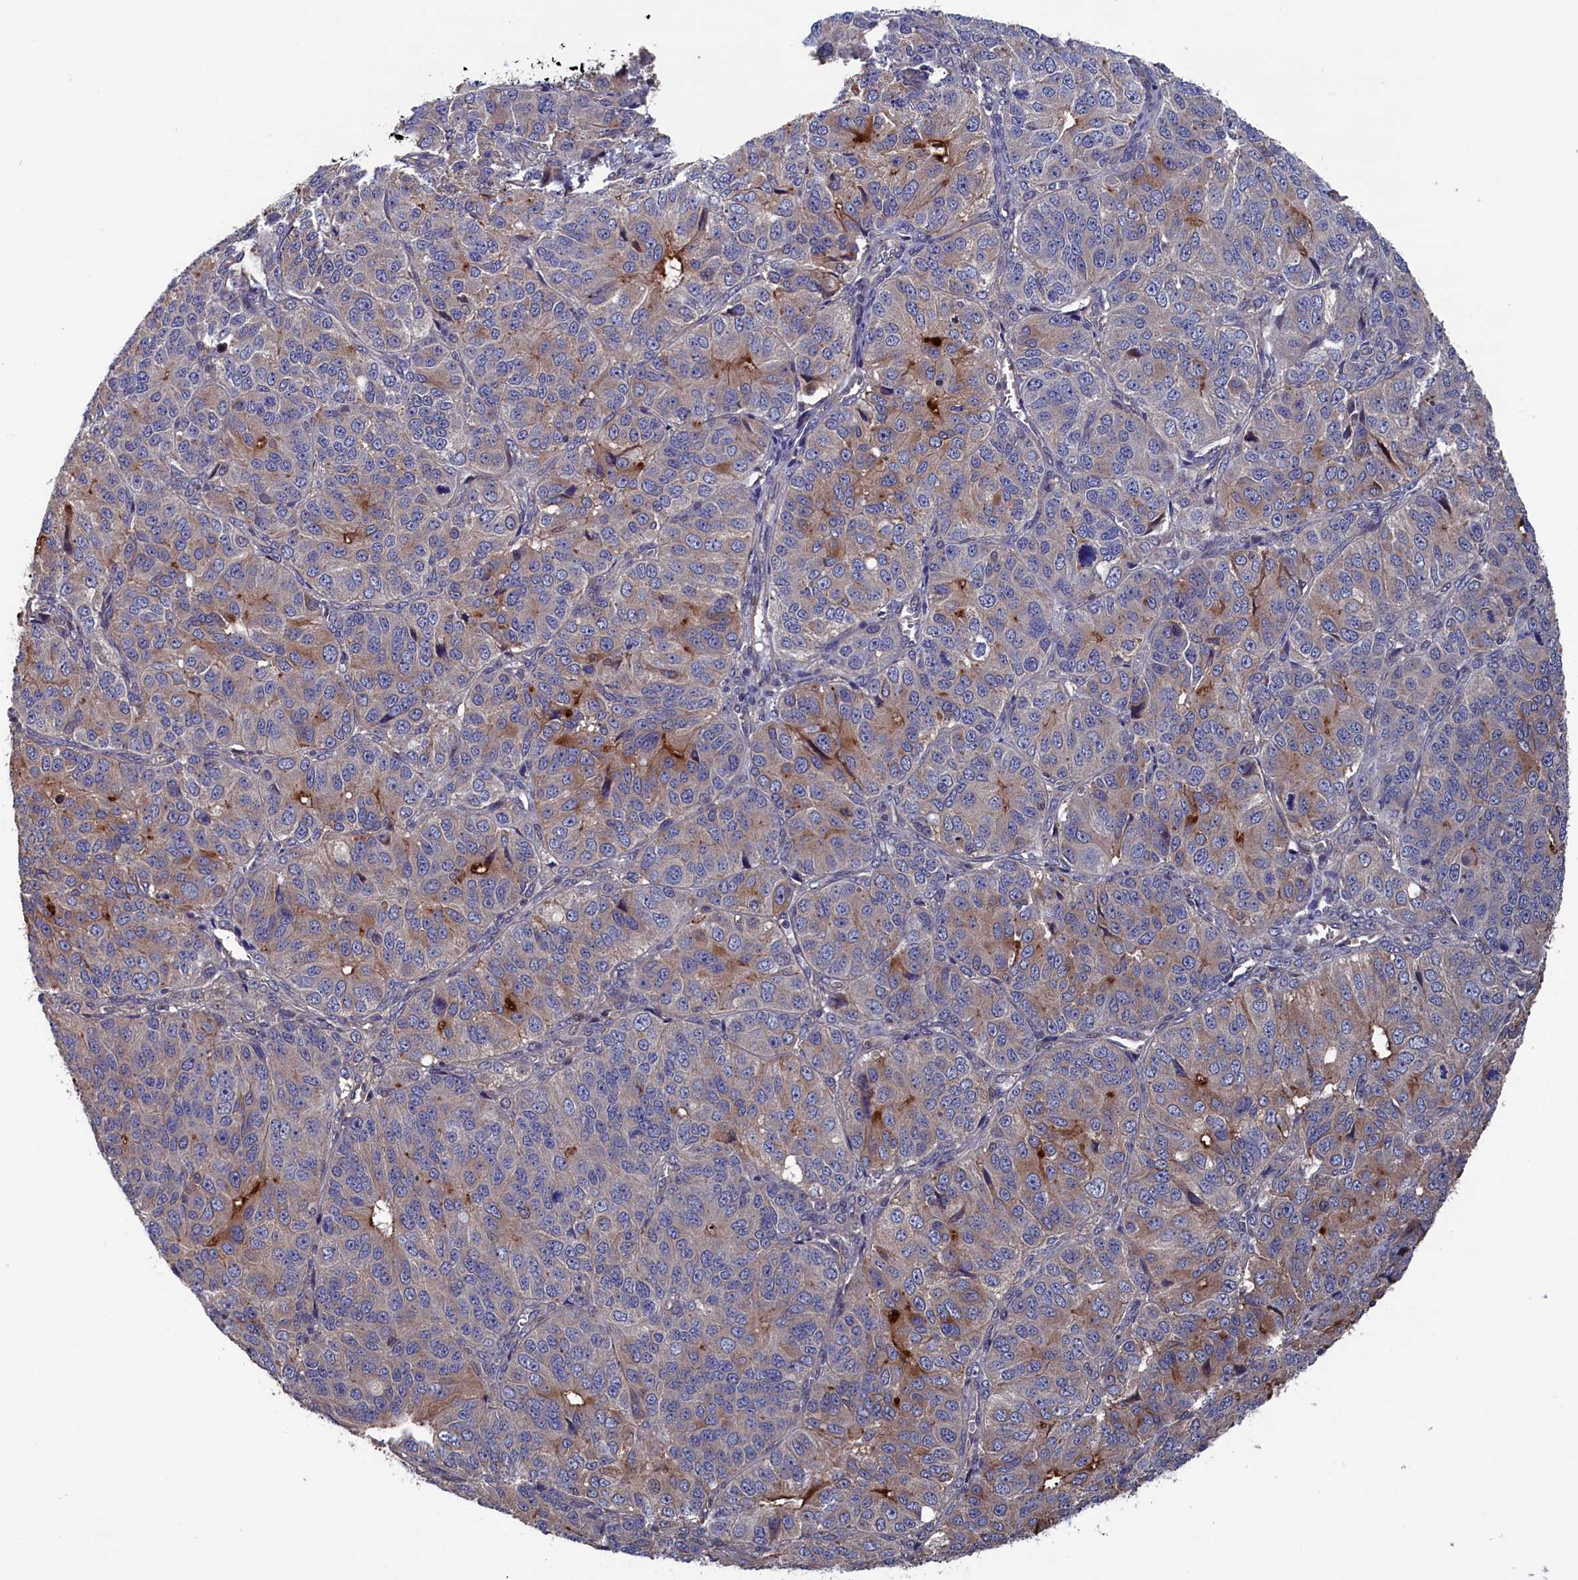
{"staining": {"intensity": "moderate", "quantity": "<25%", "location": "cytoplasmic/membranous"}, "tissue": "ovarian cancer", "cell_type": "Tumor cells", "image_type": "cancer", "snomed": [{"axis": "morphology", "description": "Carcinoma, endometroid"}, {"axis": "topography", "description": "Ovary"}], "caption": "Tumor cells reveal low levels of moderate cytoplasmic/membranous staining in about <25% of cells in human ovarian cancer (endometroid carcinoma). Ihc stains the protein of interest in brown and the nuclei are stained blue.", "gene": "SPATA13", "patient": {"sex": "female", "age": 51}}